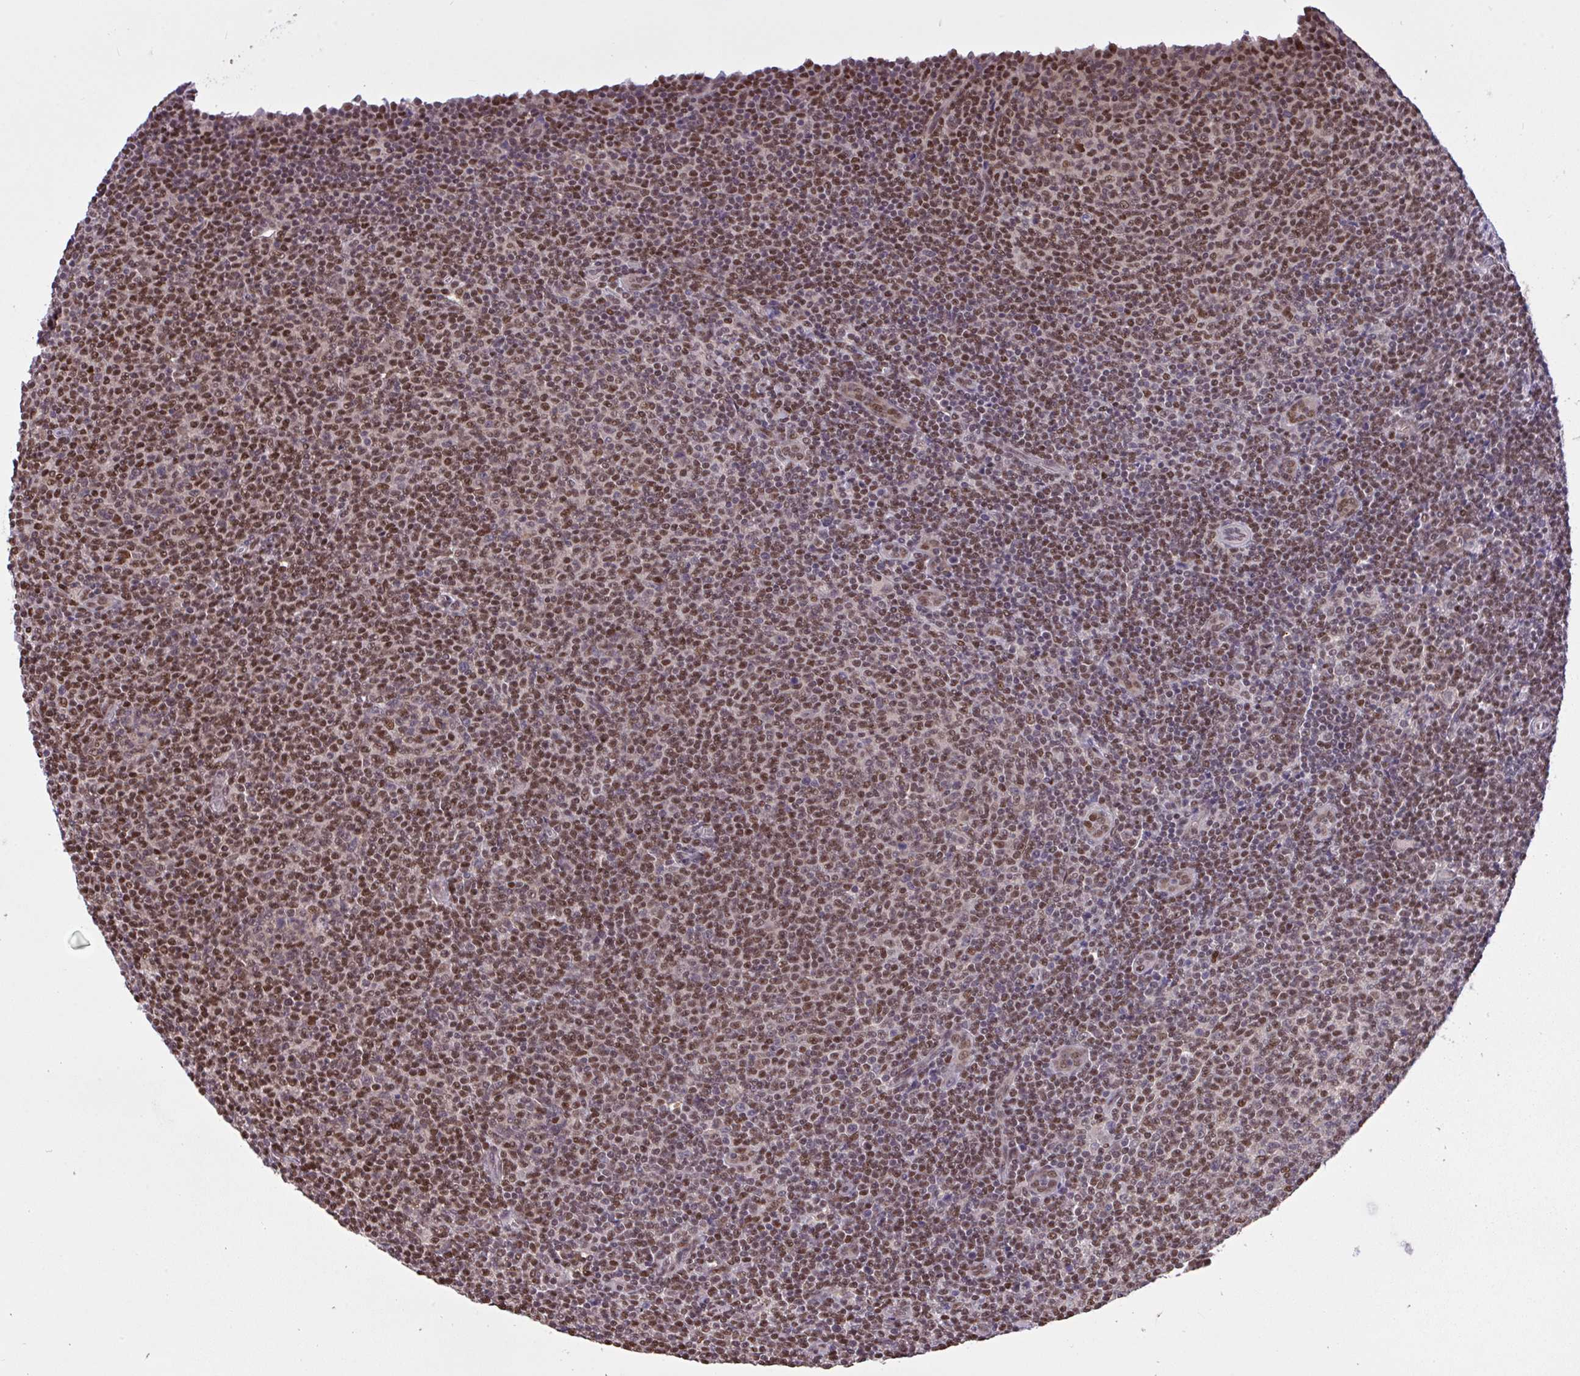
{"staining": {"intensity": "moderate", "quantity": ">75%", "location": "nuclear"}, "tissue": "lymphoma", "cell_type": "Tumor cells", "image_type": "cancer", "snomed": [{"axis": "morphology", "description": "Malignant lymphoma, non-Hodgkin's type, Low grade"}, {"axis": "topography", "description": "Lymph node"}], "caption": "Protein staining of low-grade malignant lymphoma, non-Hodgkin's type tissue shows moderate nuclear staining in about >75% of tumor cells.", "gene": "GLIS3", "patient": {"sex": "male", "age": 66}}